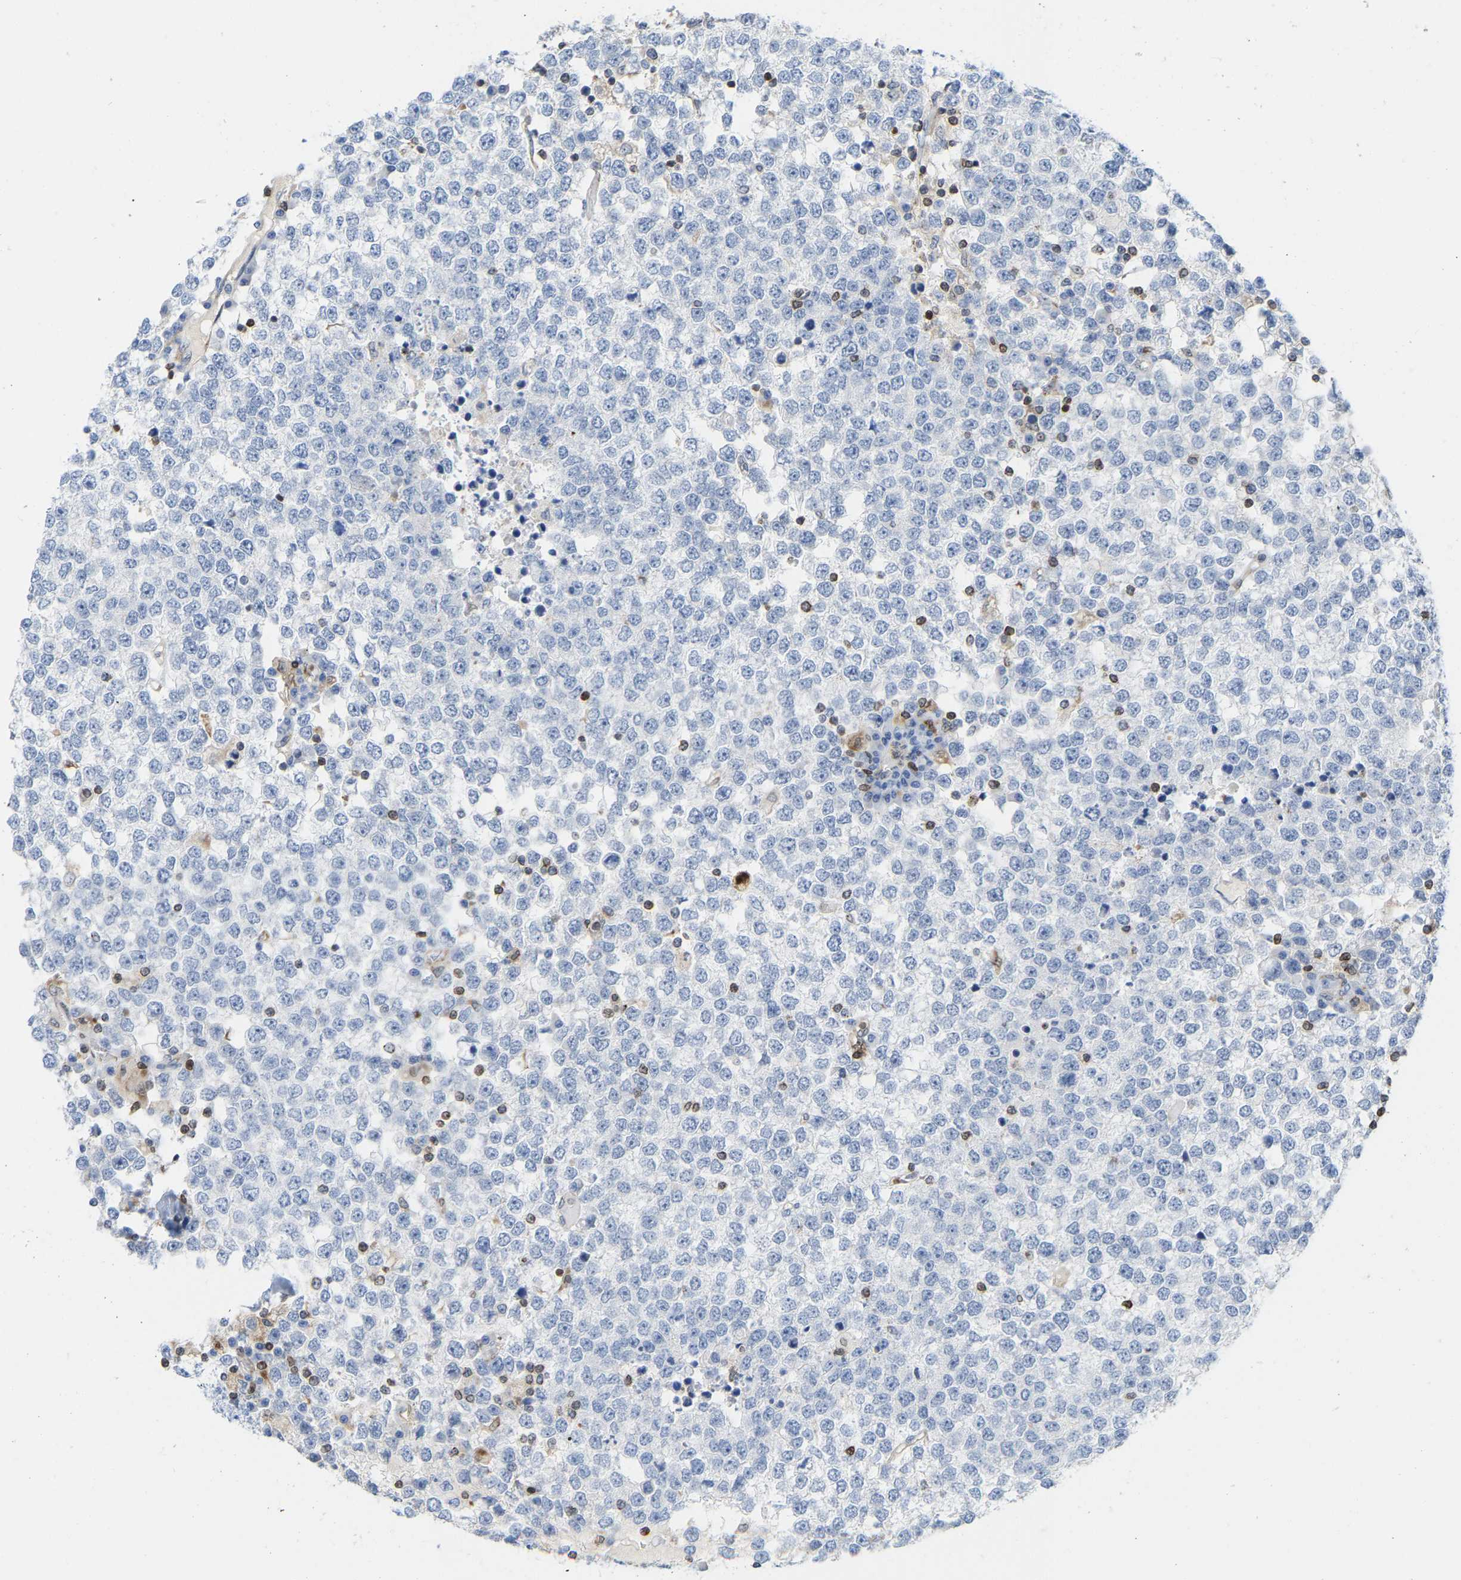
{"staining": {"intensity": "negative", "quantity": "none", "location": "none"}, "tissue": "testis cancer", "cell_type": "Tumor cells", "image_type": "cancer", "snomed": [{"axis": "morphology", "description": "Seminoma, NOS"}, {"axis": "topography", "description": "Testis"}], "caption": "Human testis seminoma stained for a protein using IHC displays no positivity in tumor cells.", "gene": "GIMAP4", "patient": {"sex": "male", "age": 65}}